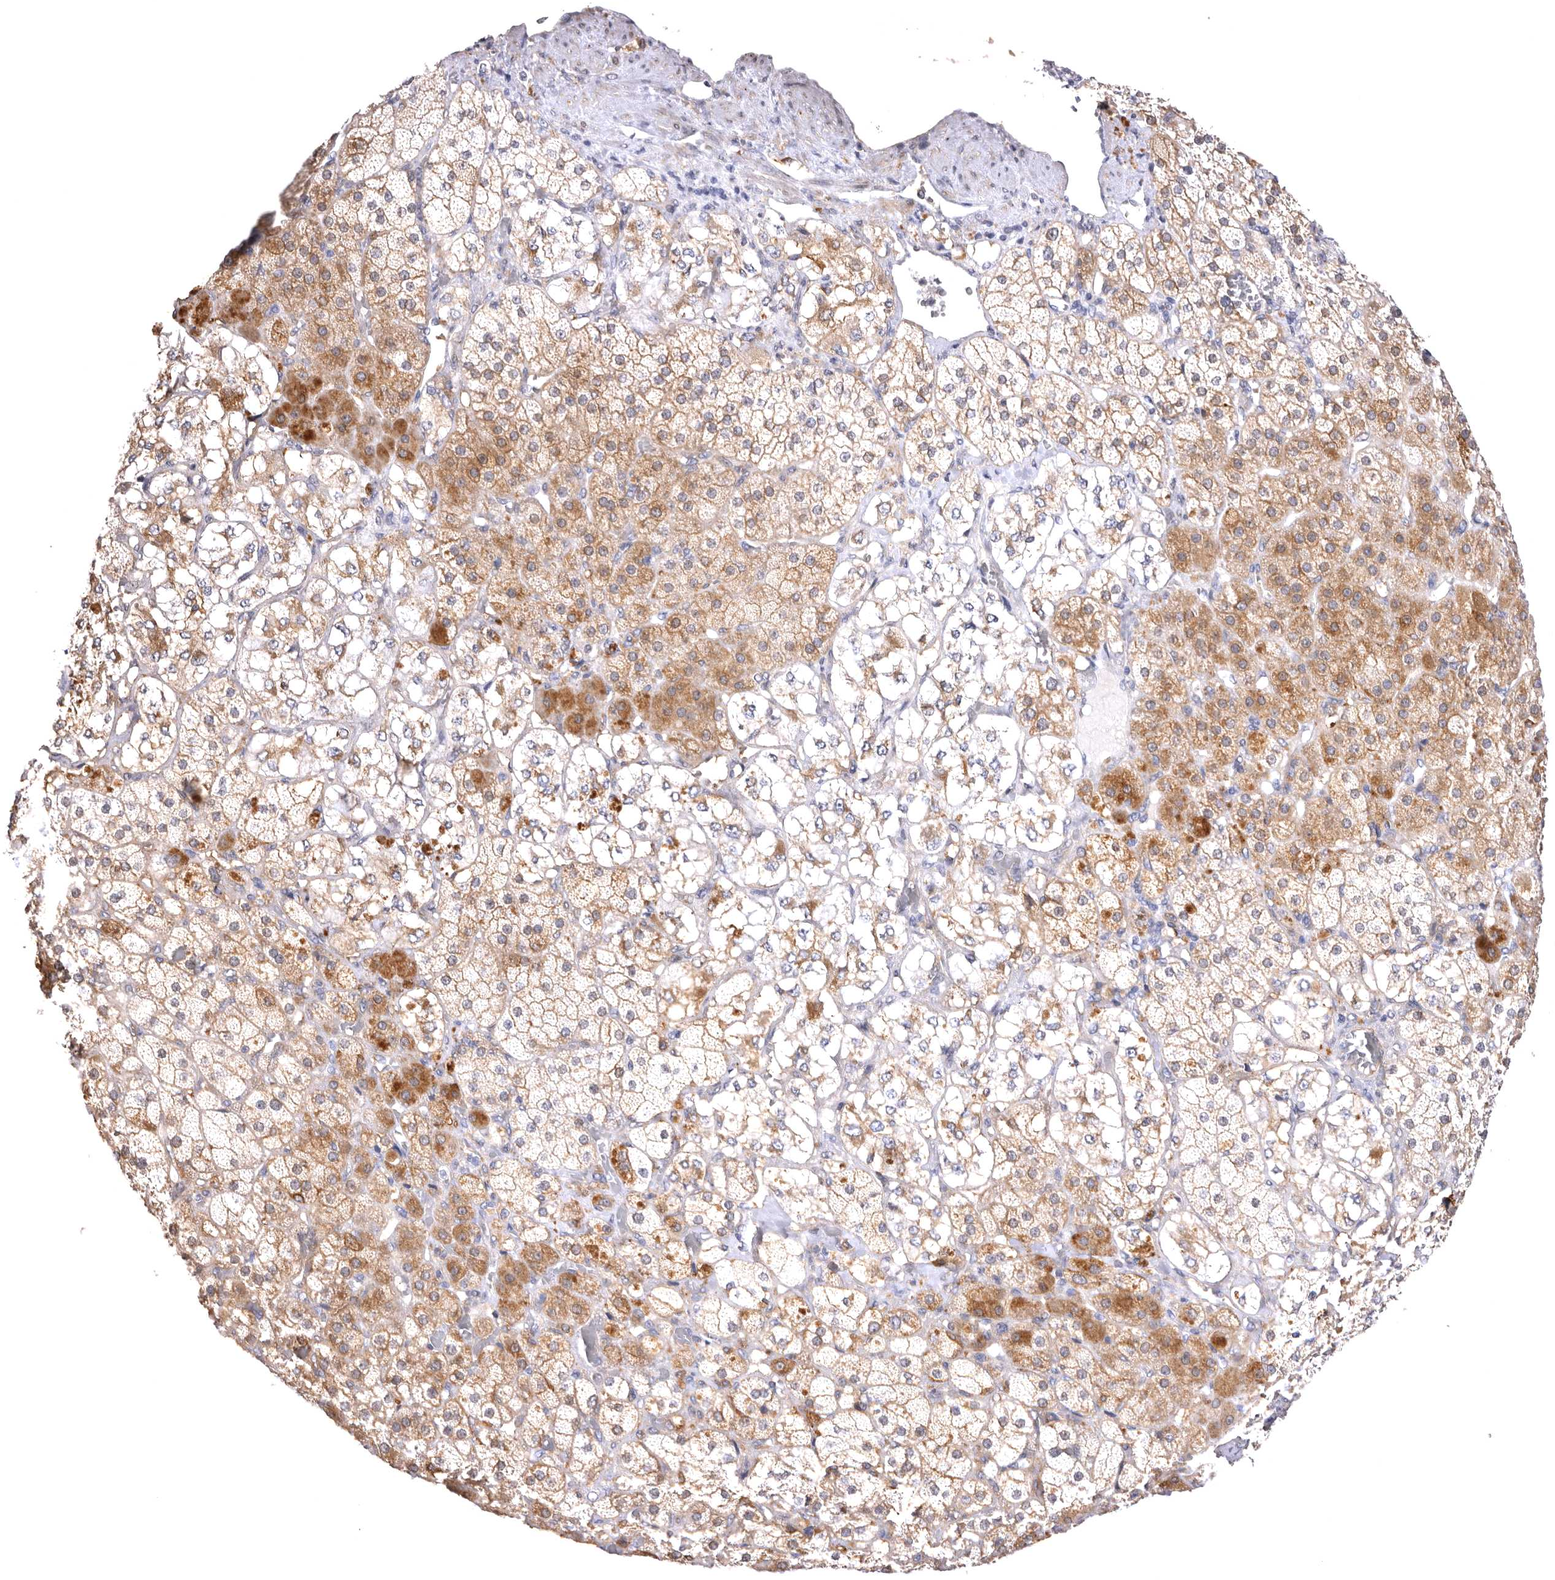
{"staining": {"intensity": "moderate", "quantity": ">75%", "location": "cytoplasmic/membranous"}, "tissue": "adrenal gland", "cell_type": "Glandular cells", "image_type": "normal", "snomed": [{"axis": "morphology", "description": "Normal tissue, NOS"}, {"axis": "topography", "description": "Adrenal gland"}], "caption": "Immunohistochemical staining of unremarkable adrenal gland reveals moderate cytoplasmic/membranous protein staining in about >75% of glandular cells.", "gene": "VPS45", "patient": {"sex": "male", "age": 57}}